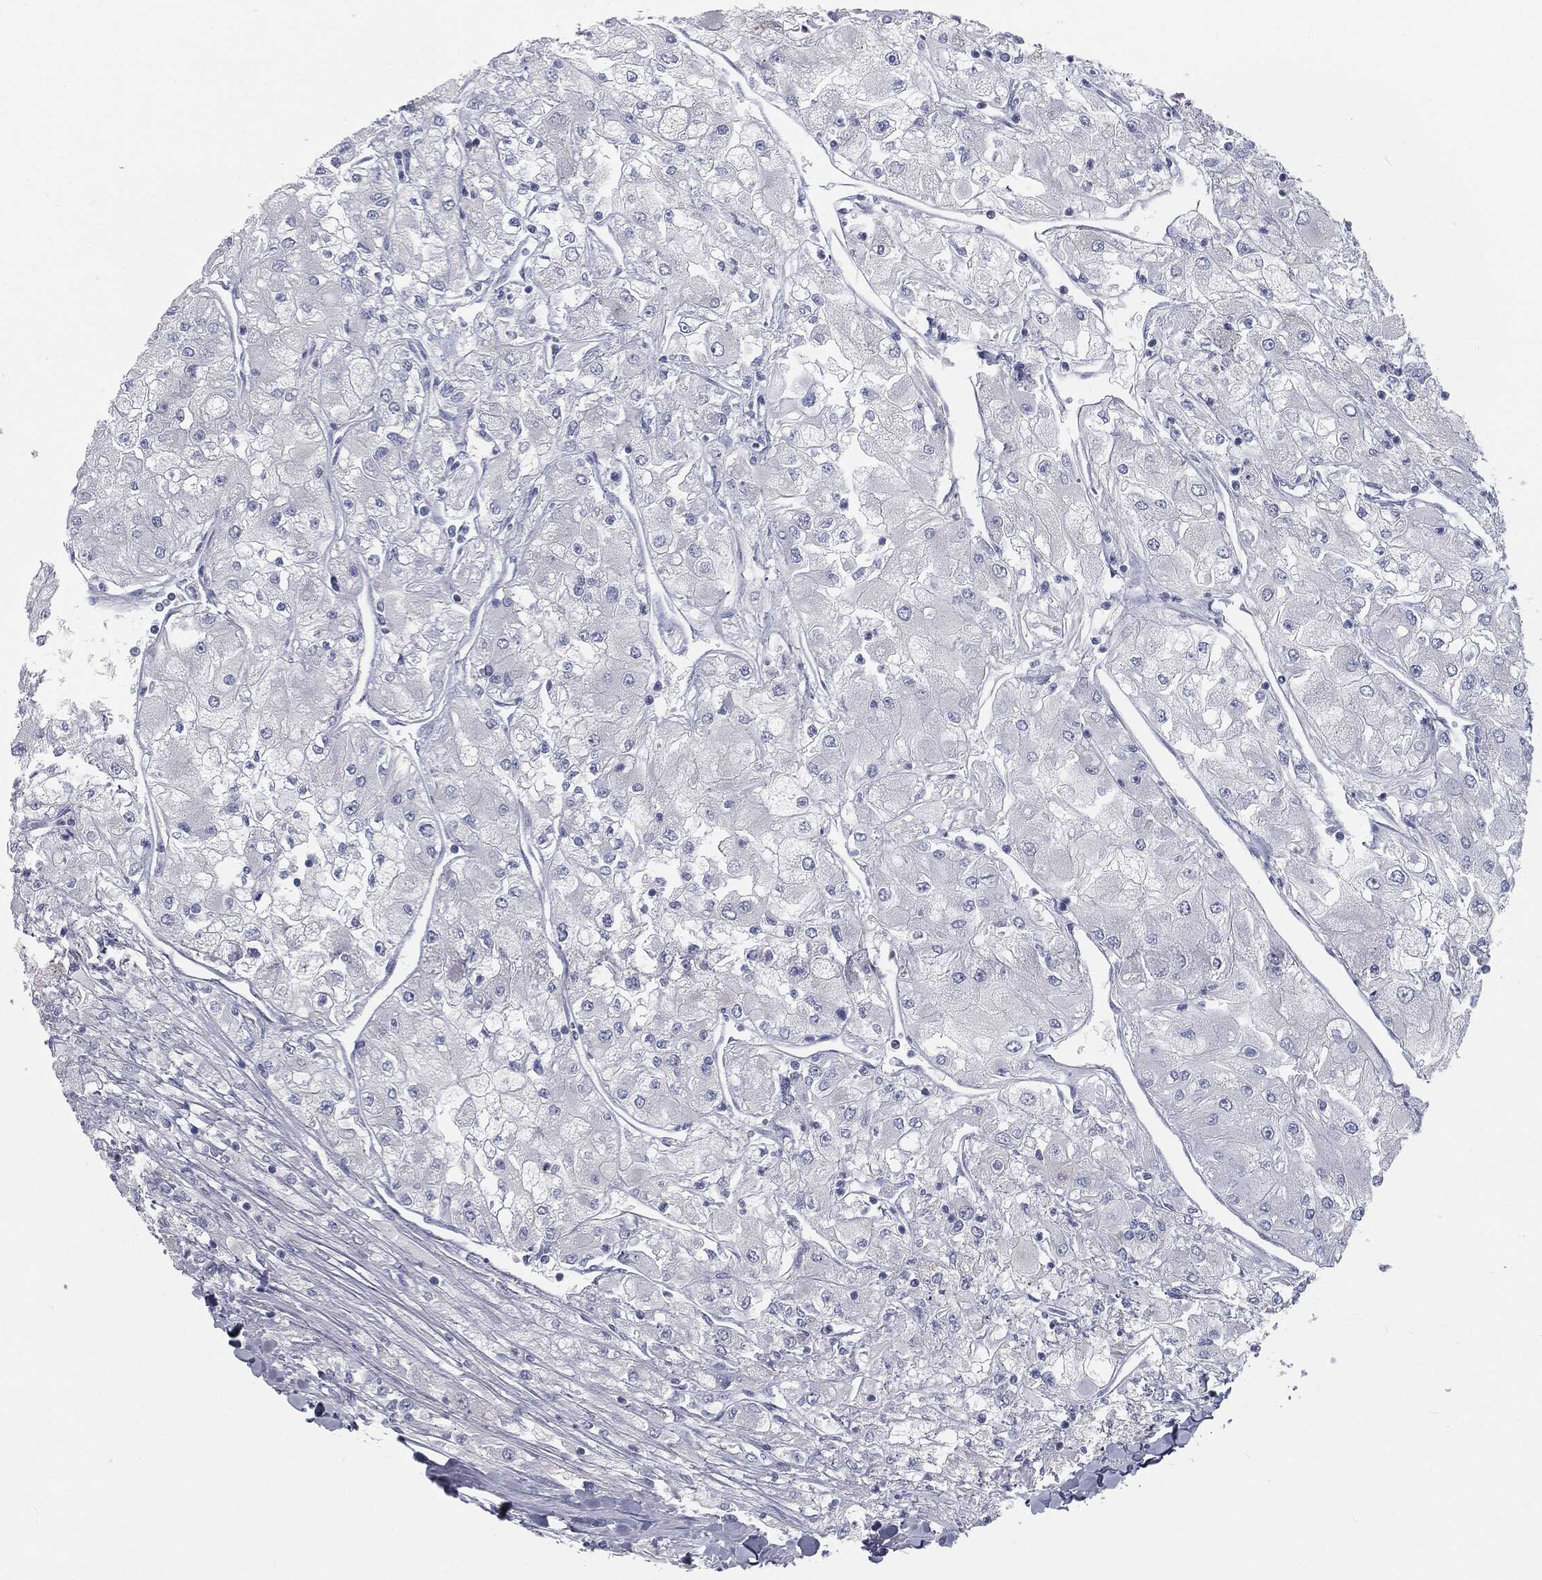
{"staining": {"intensity": "negative", "quantity": "none", "location": "none"}, "tissue": "renal cancer", "cell_type": "Tumor cells", "image_type": "cancer", "snomed": [{"axis": "morphology", "description": "Adenocarcinoma, NOS"}, {"axis": "topography", "description": "Kidney"}], "caption": "IHC photomicrograph of neoplastic tissue: adenocarcinoma (renal) stained with DAB (3,3'-diaminobenzidine) demonstrates no significant protein expression in tumor cells.", "gene": "CAV3", "patient": {"sex": "male", "age": 80}}